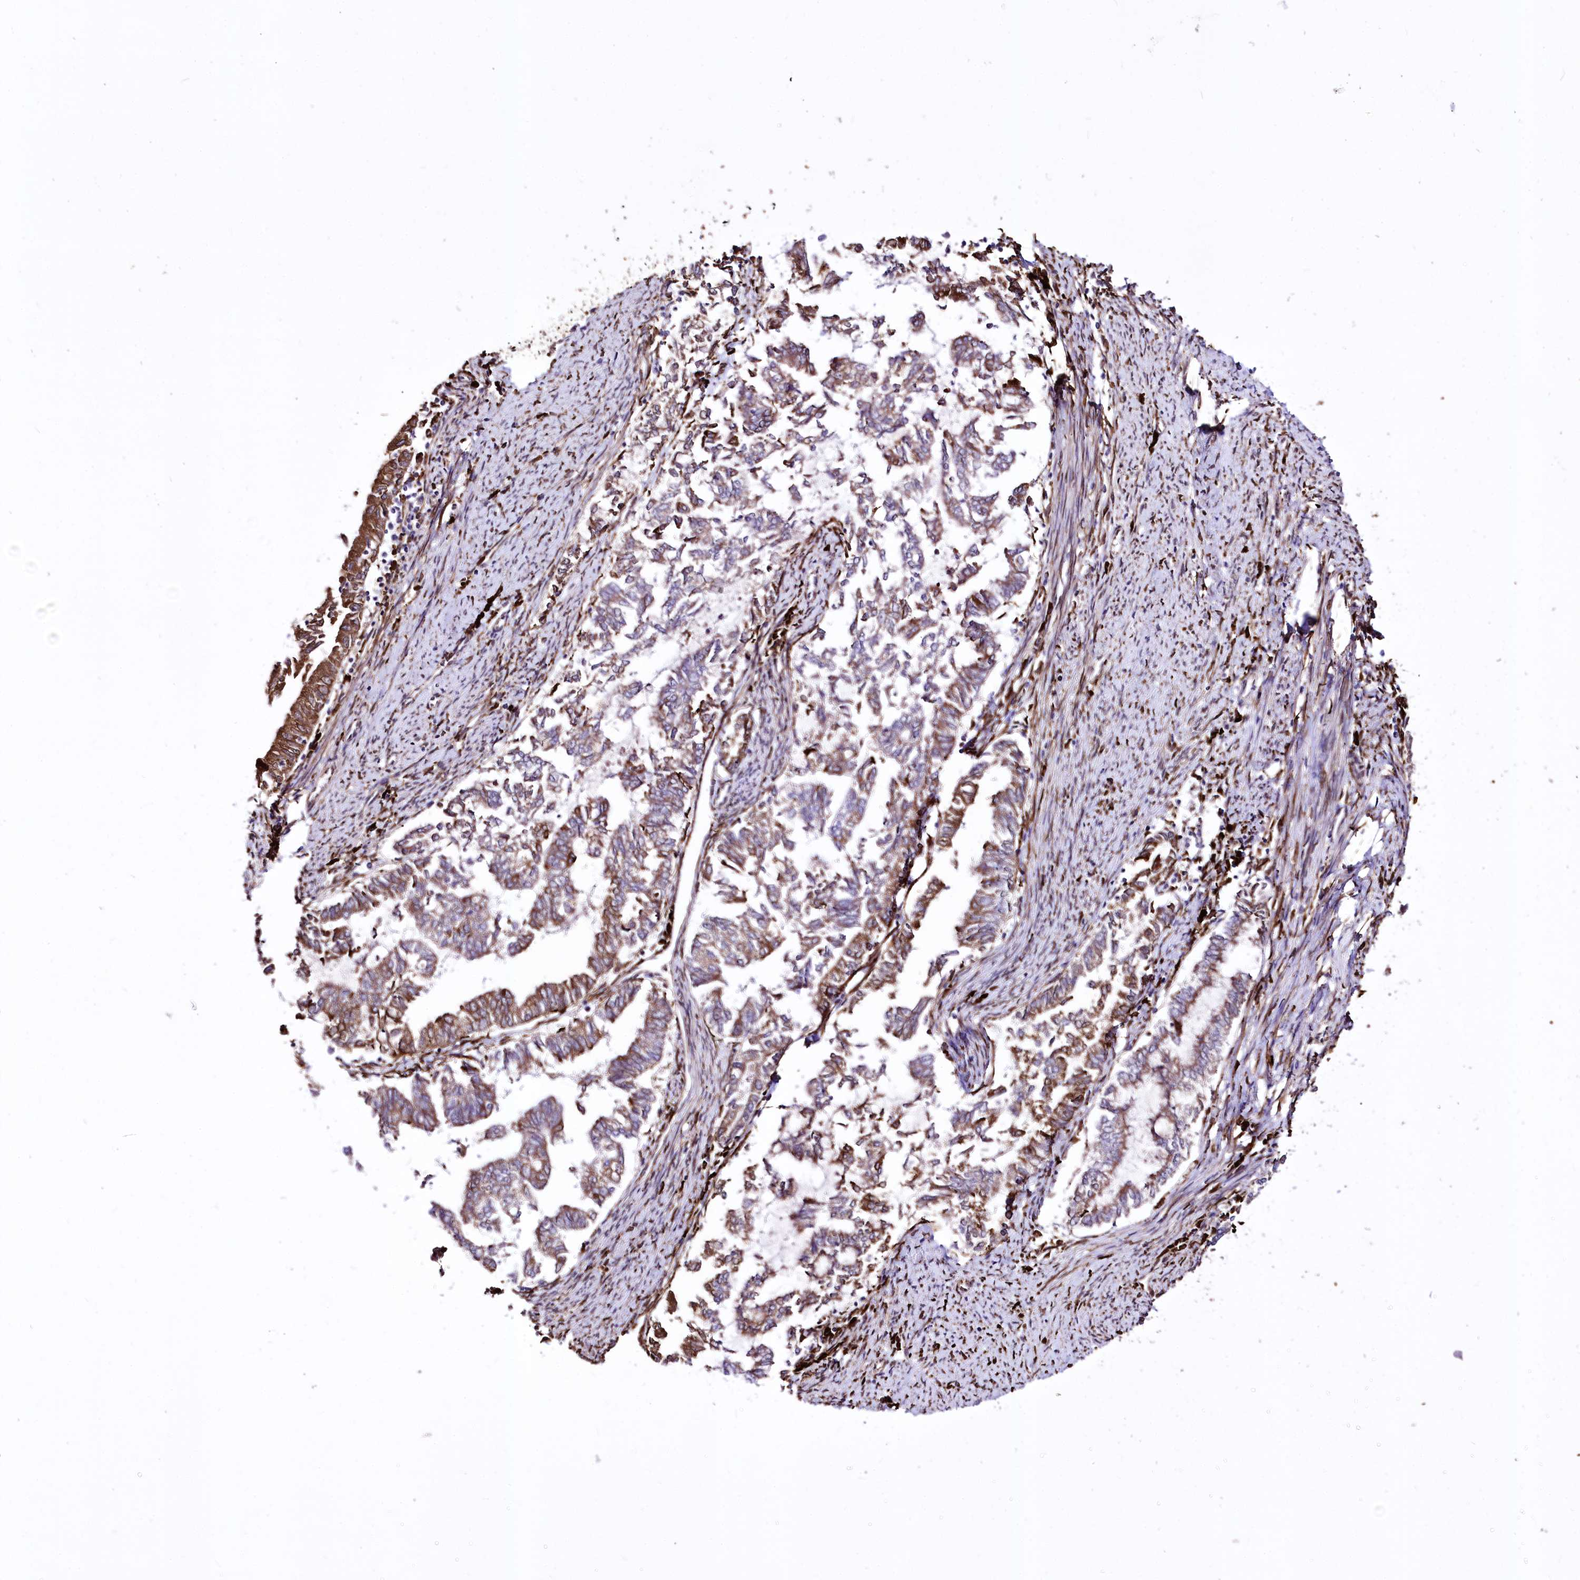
{"staining": {"intensity": "moderate", "quantity": ">75%", "location": "cytoplasmic/membranous"}, "tissue": "endometrial cancer", "cell_type": "Tumor cells", "image_type": "cancer", "snomed": [{"axis": "morphology", "description": "Adenocarcinoma, NOS"}, {"axis": "topography", "description": "Endometrium"}], "caption": "Adenocarcinoma (endometrial) stained with immunohistochemistry exhibits moderate cytoplasmic/membranous expression in about >75% of tumor cells.", "gene": "WWC1", "patient": {"sex": "female", "age": 79}}